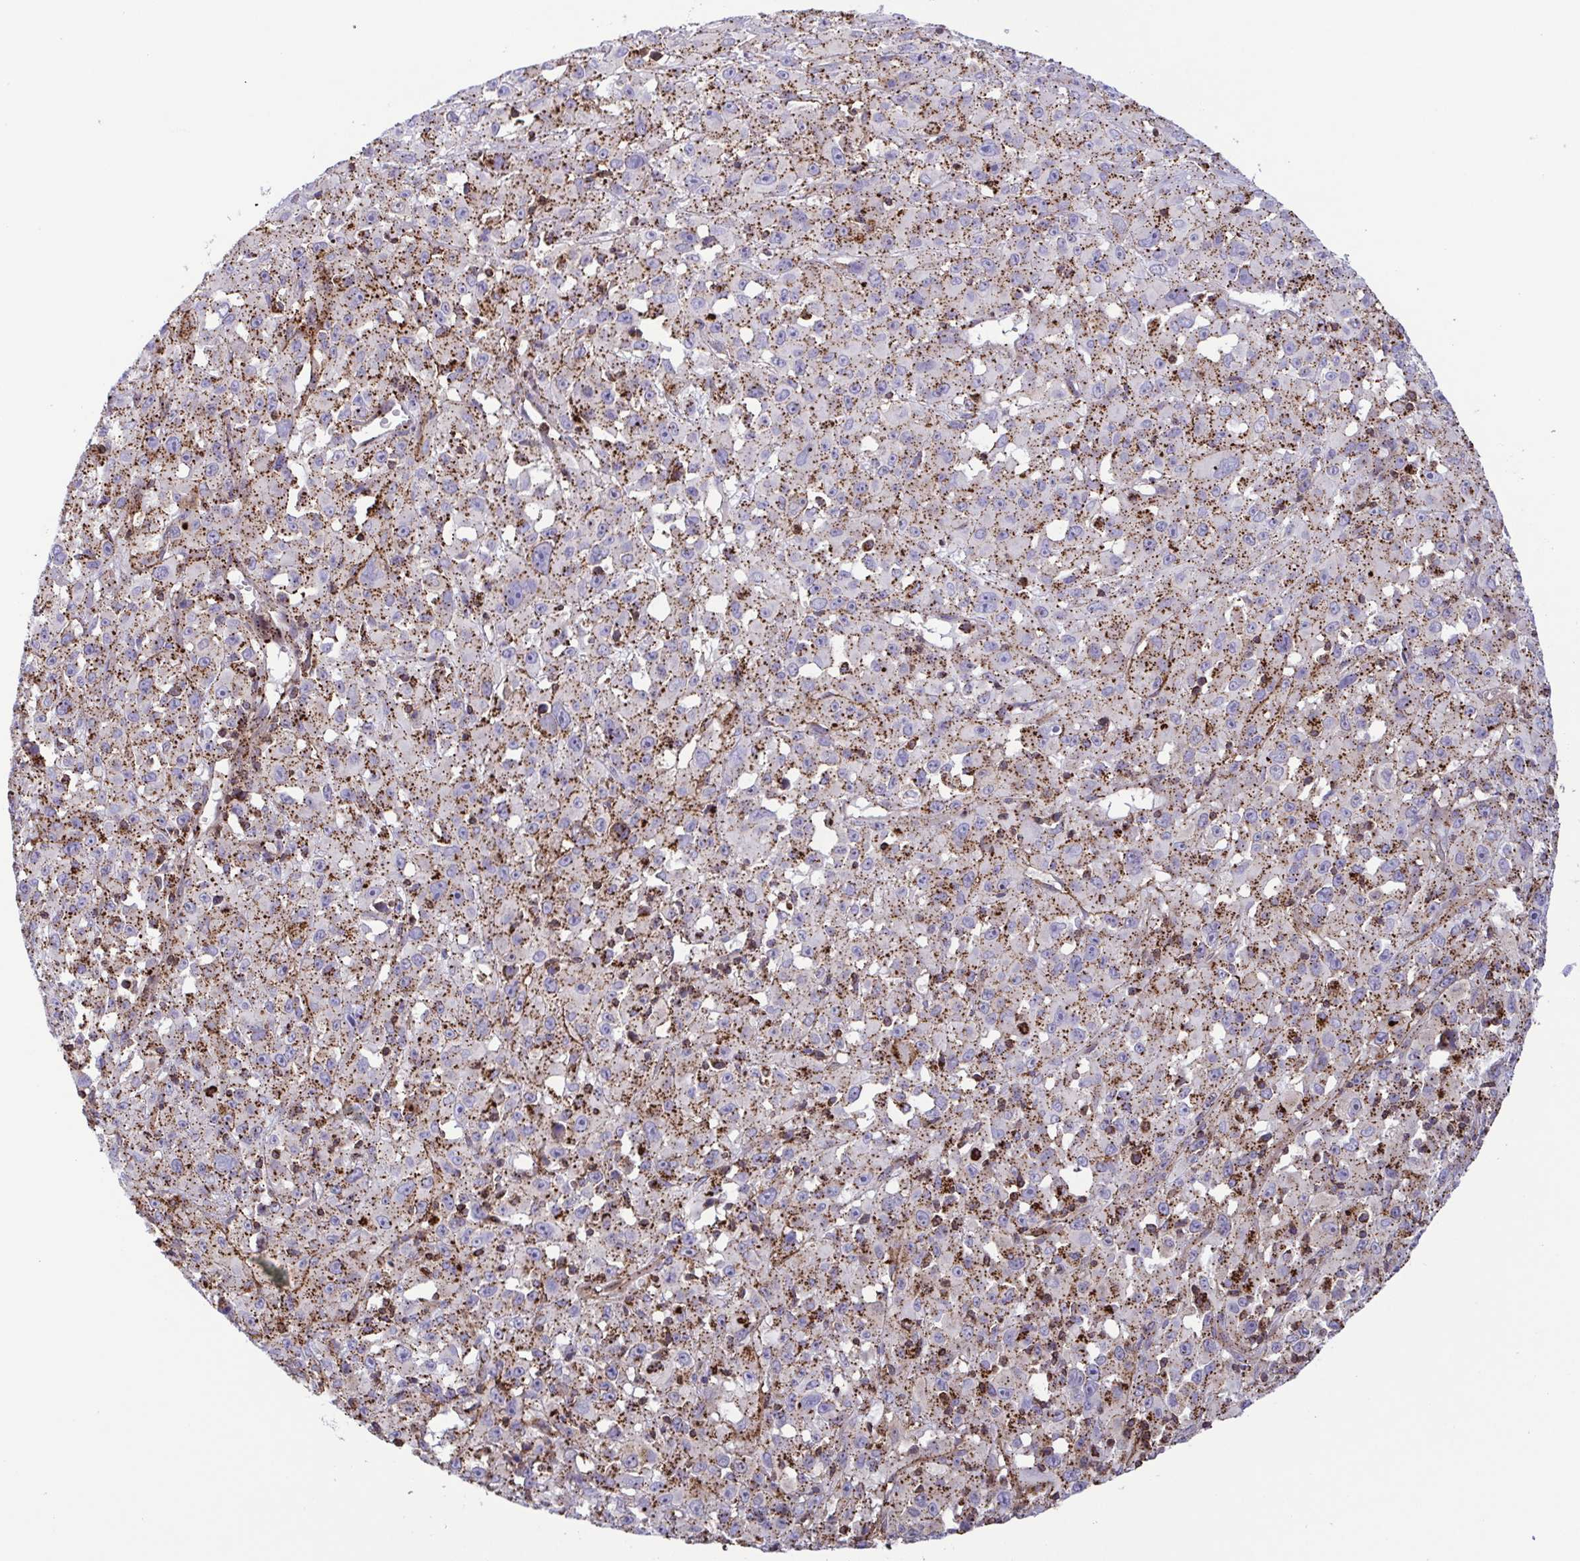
{"staining": {"intensity": "moderate", "quantity": "25%-75%", "location": "cytoplasmic/membranous"}, "tissue": "melanoma", "cell_type": "Tumor cells", "image_type": "cancer", "snomed": [{"axis": "morphology", "description": "Malignant melanoma, Metastatic site"}, {"axis": "topography", "description": "Soft tissue"}], "caption": "The immunohistochemical stain shows moderate cytoplasmic/membranous expression in tumor cells of malignant melanoma (metastatic site) tissue.", "gene": "CHMP1B", "patient": {"sex": "male", "age": 50}}